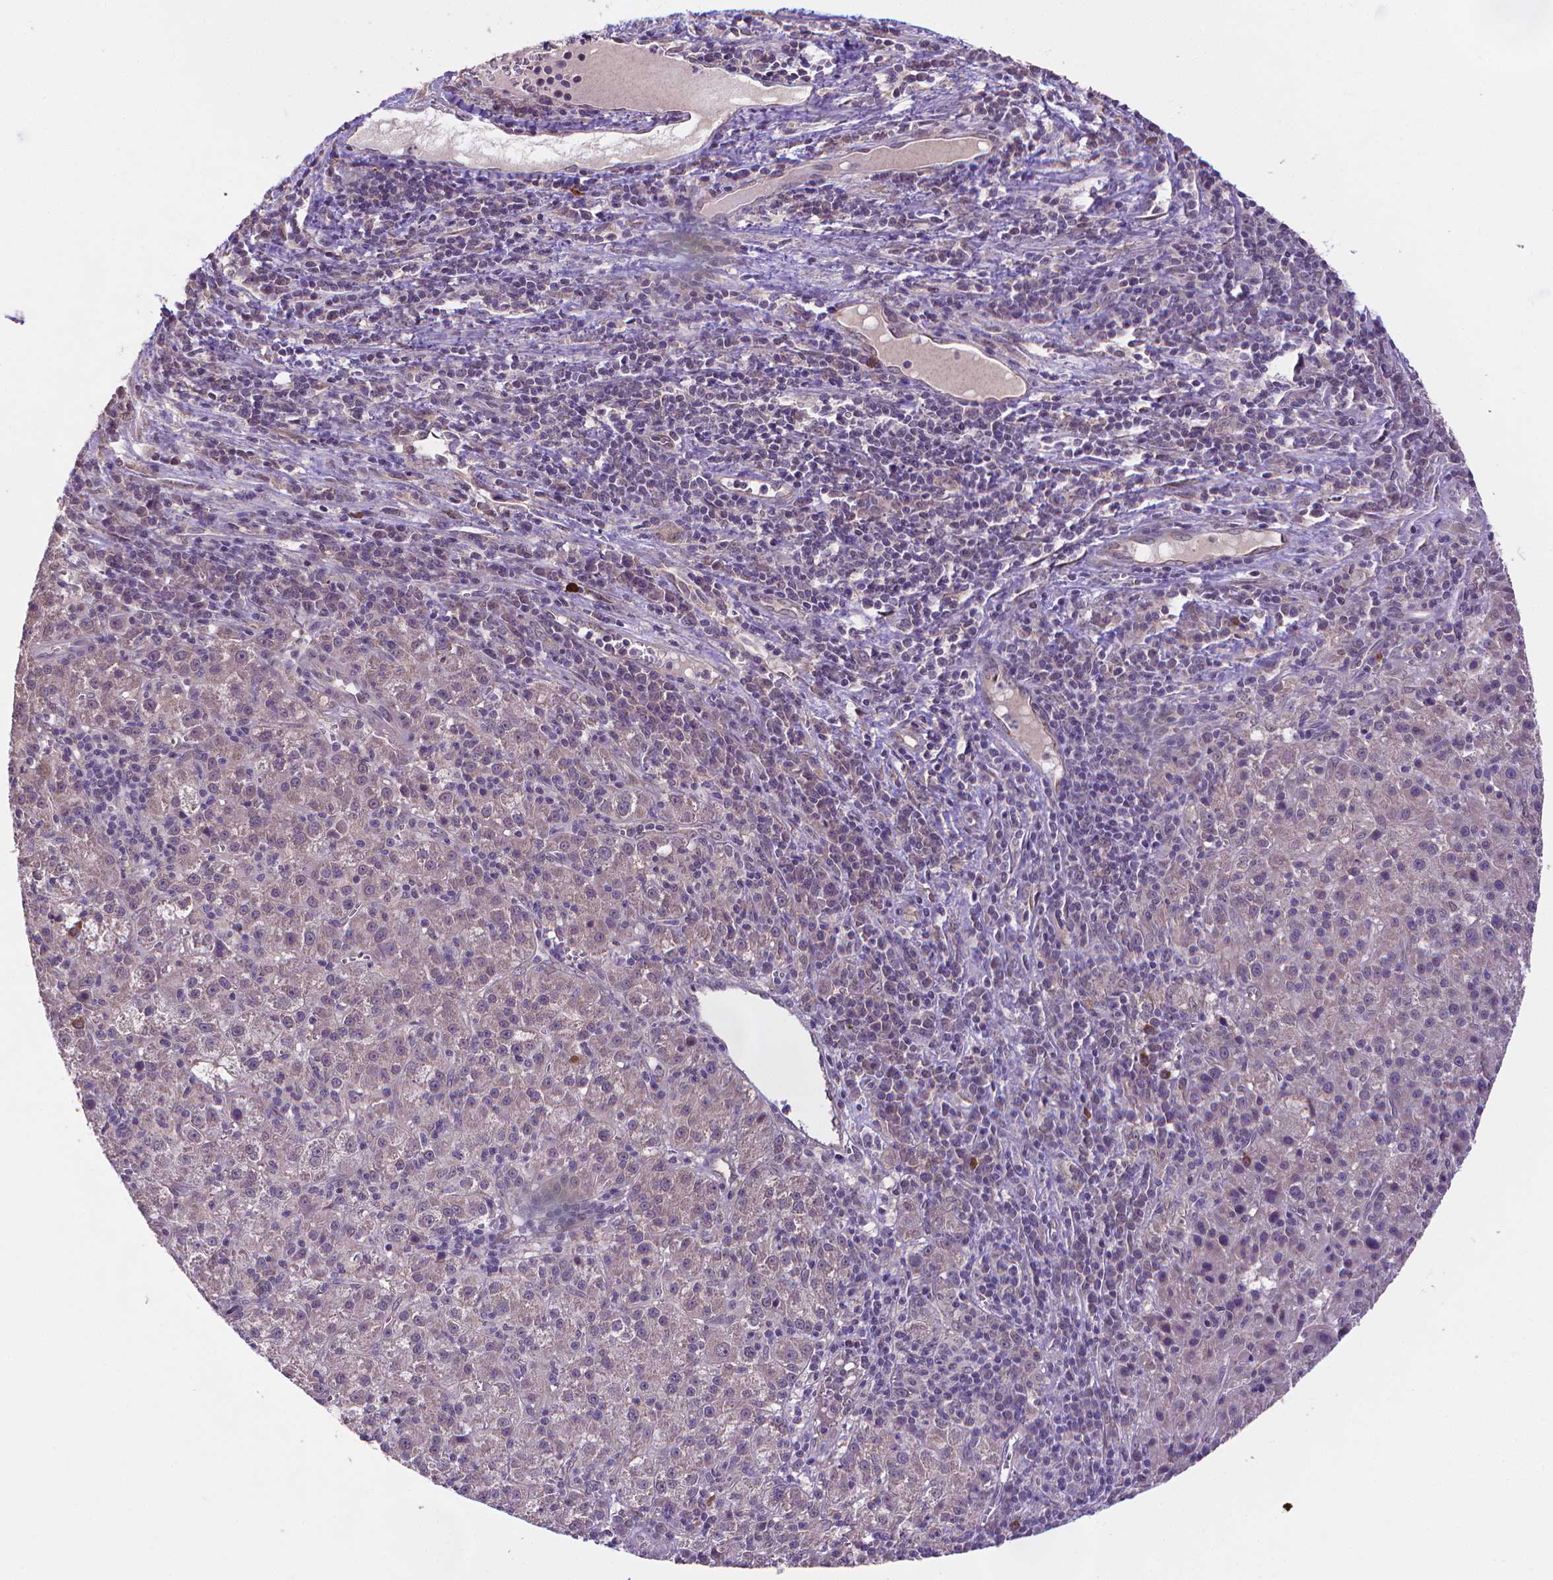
{"staining": {"intensity": "negative", "quantity": "none", "location": "none"}, "tissue": "liver cancer", "cell_type": "Tumor cells", "image_type": "cancer", "snomed": [{"axis": "morphology", "description": "Carcinoma, Hepatocellular, NOS"}, {"axis": "topography", "description": "Liver"}], "caption": "A micrograph of liver cancer stained for a protein reveals no brown staining in tumor cells. Brightfield microscopy of immunohistochemistry (IHC) stained with DAB (3,3'-diaminobenzidine) (brown) and hematoxylin (blue), captured at high magnification.", "gene": "GPR63", "patient": {"sex": "female", "age": 60}}